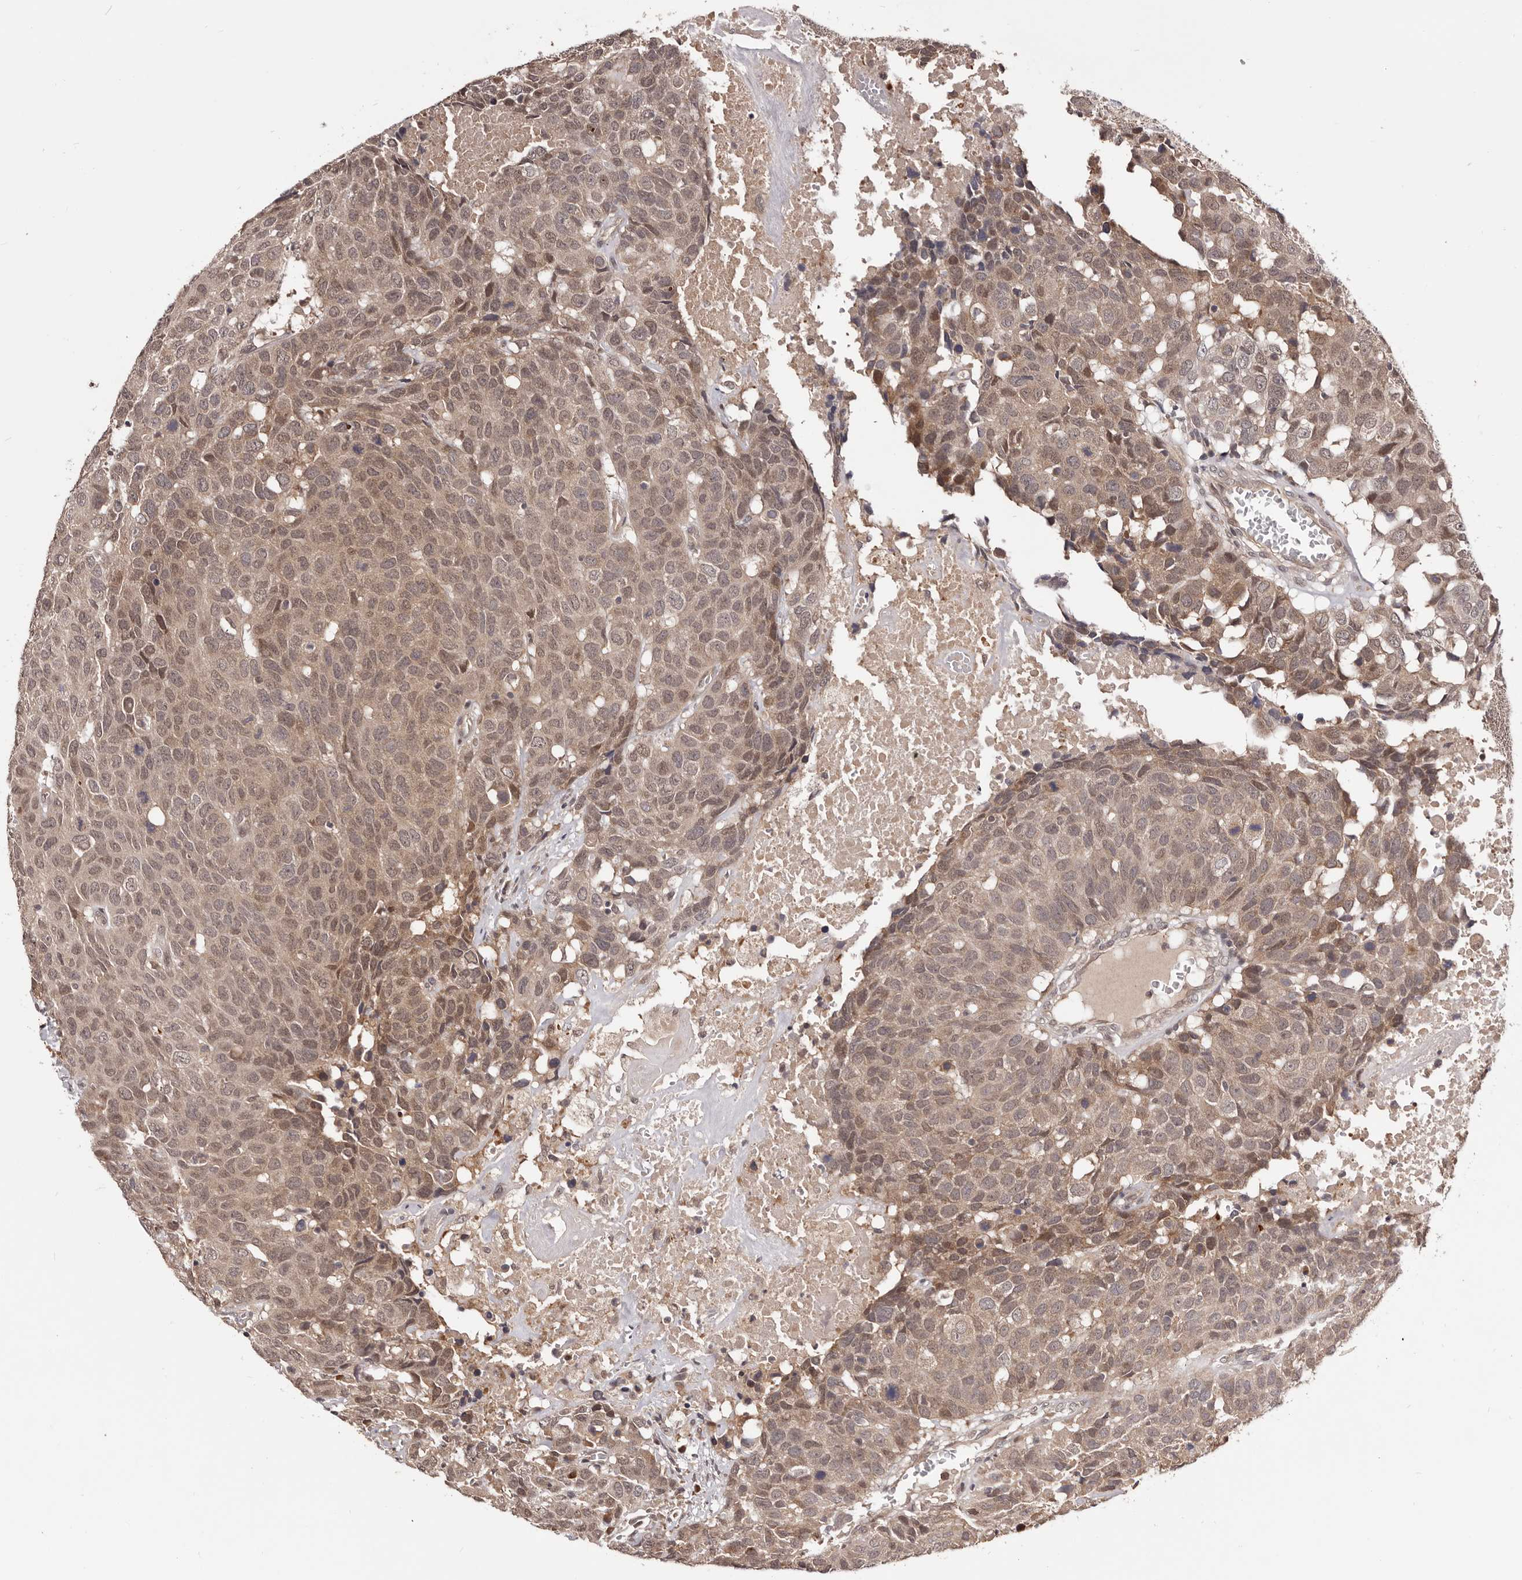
{"staining": {"intensity": "moderate", "quantity": "25%-75%", "location": "cytoplasmic/membranous,nuclear"}, "tissue": "head and neck cancer", "cell_type": "Tumor cells", "image_type": "cancer", "snomed": [{"axis": "morphology", "description": "Squamous cell carcinoma, NOS"}, {"axis": "topography", "description": "Head-Neck"}], "caption": "A high-resolution micrograph shows immunohistochemistry (IHC) staining of head and neck cancer, which reveals moderate cytoplasmic/membranous and nuclear positivity in approximately 25%-75% of tumor cells.", "gene": "MDP1", "patient": {"sex": "male", "age": 66}}